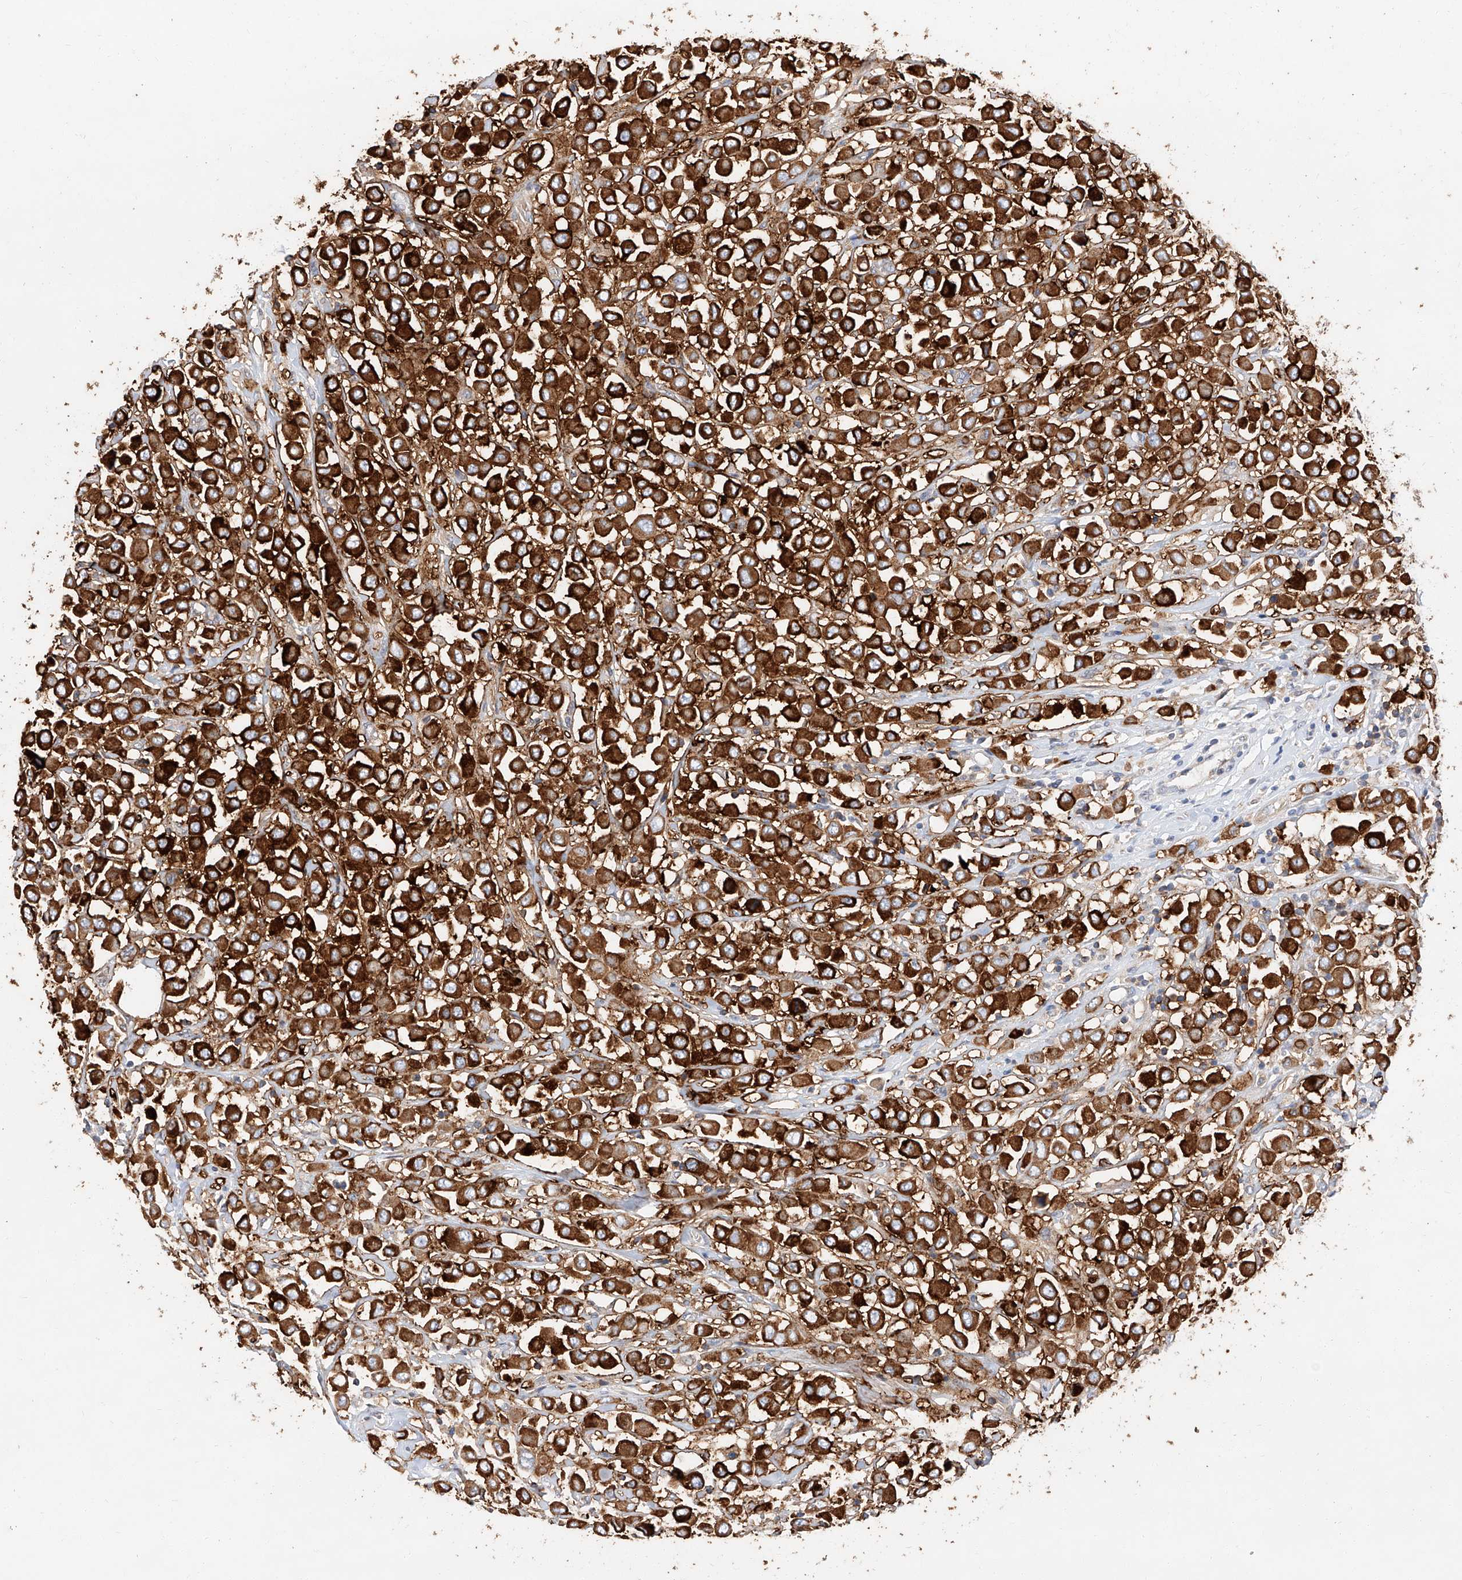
{"staining": {"intensity": "strong", "quantity": ">75%", "location": "cytoplasmic/membranous"}, "tissue": "breast cancer", "cell_type": "Tumor cells", "image_type": "cancer", "snomed": [{"axis": "morphology", "description": "Duct carcinoma"}, {"axis": "topography", "description": "Breast"}], "caption": "High-power microscopy captured an immunohistochemistry image of invasive ductal carcinoma (breast), revealing strong cytoplasmic/membranous expression in approximately >75% of tumor cells.", "gene": "GLMN", "patient": {"sex": "female", "age": 61}}